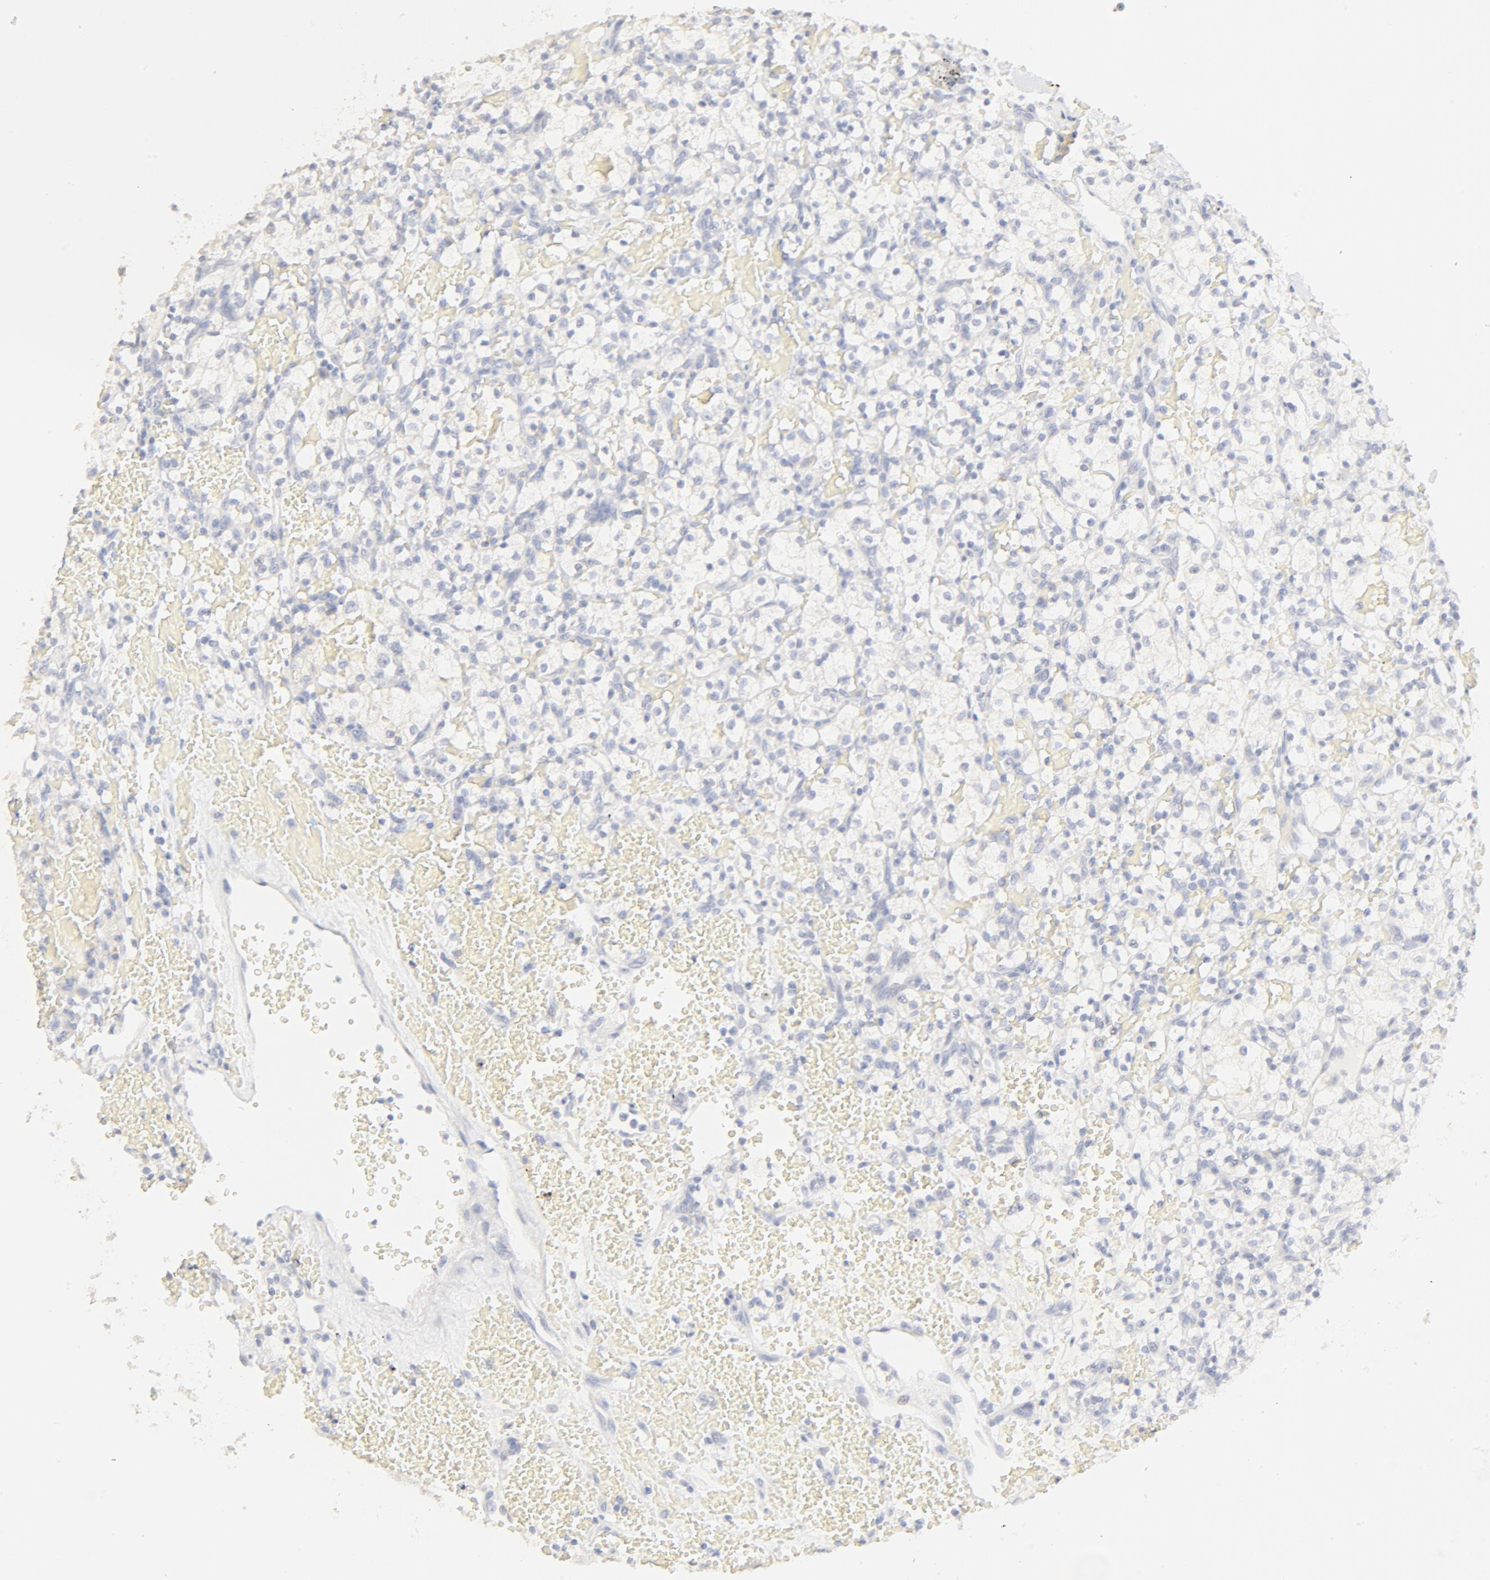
{"staining": {"intensity": "negative", "quantity": "none", "location": "none"}, "tissue": "renal cancer", "cell_type": "Tumor cells", "image_type": "cancer", "snomed": [{"axis": "morphology", "description": "Adenocarcinoma, NOS"}, {"axis": "topography", "description": "Kidney"}], "caption": "Tumor cells show no significant protein positivity in adenocarcinoma (renal).", "gene": "FCGBP", "patient": {"sex": "female", "age": 60}}